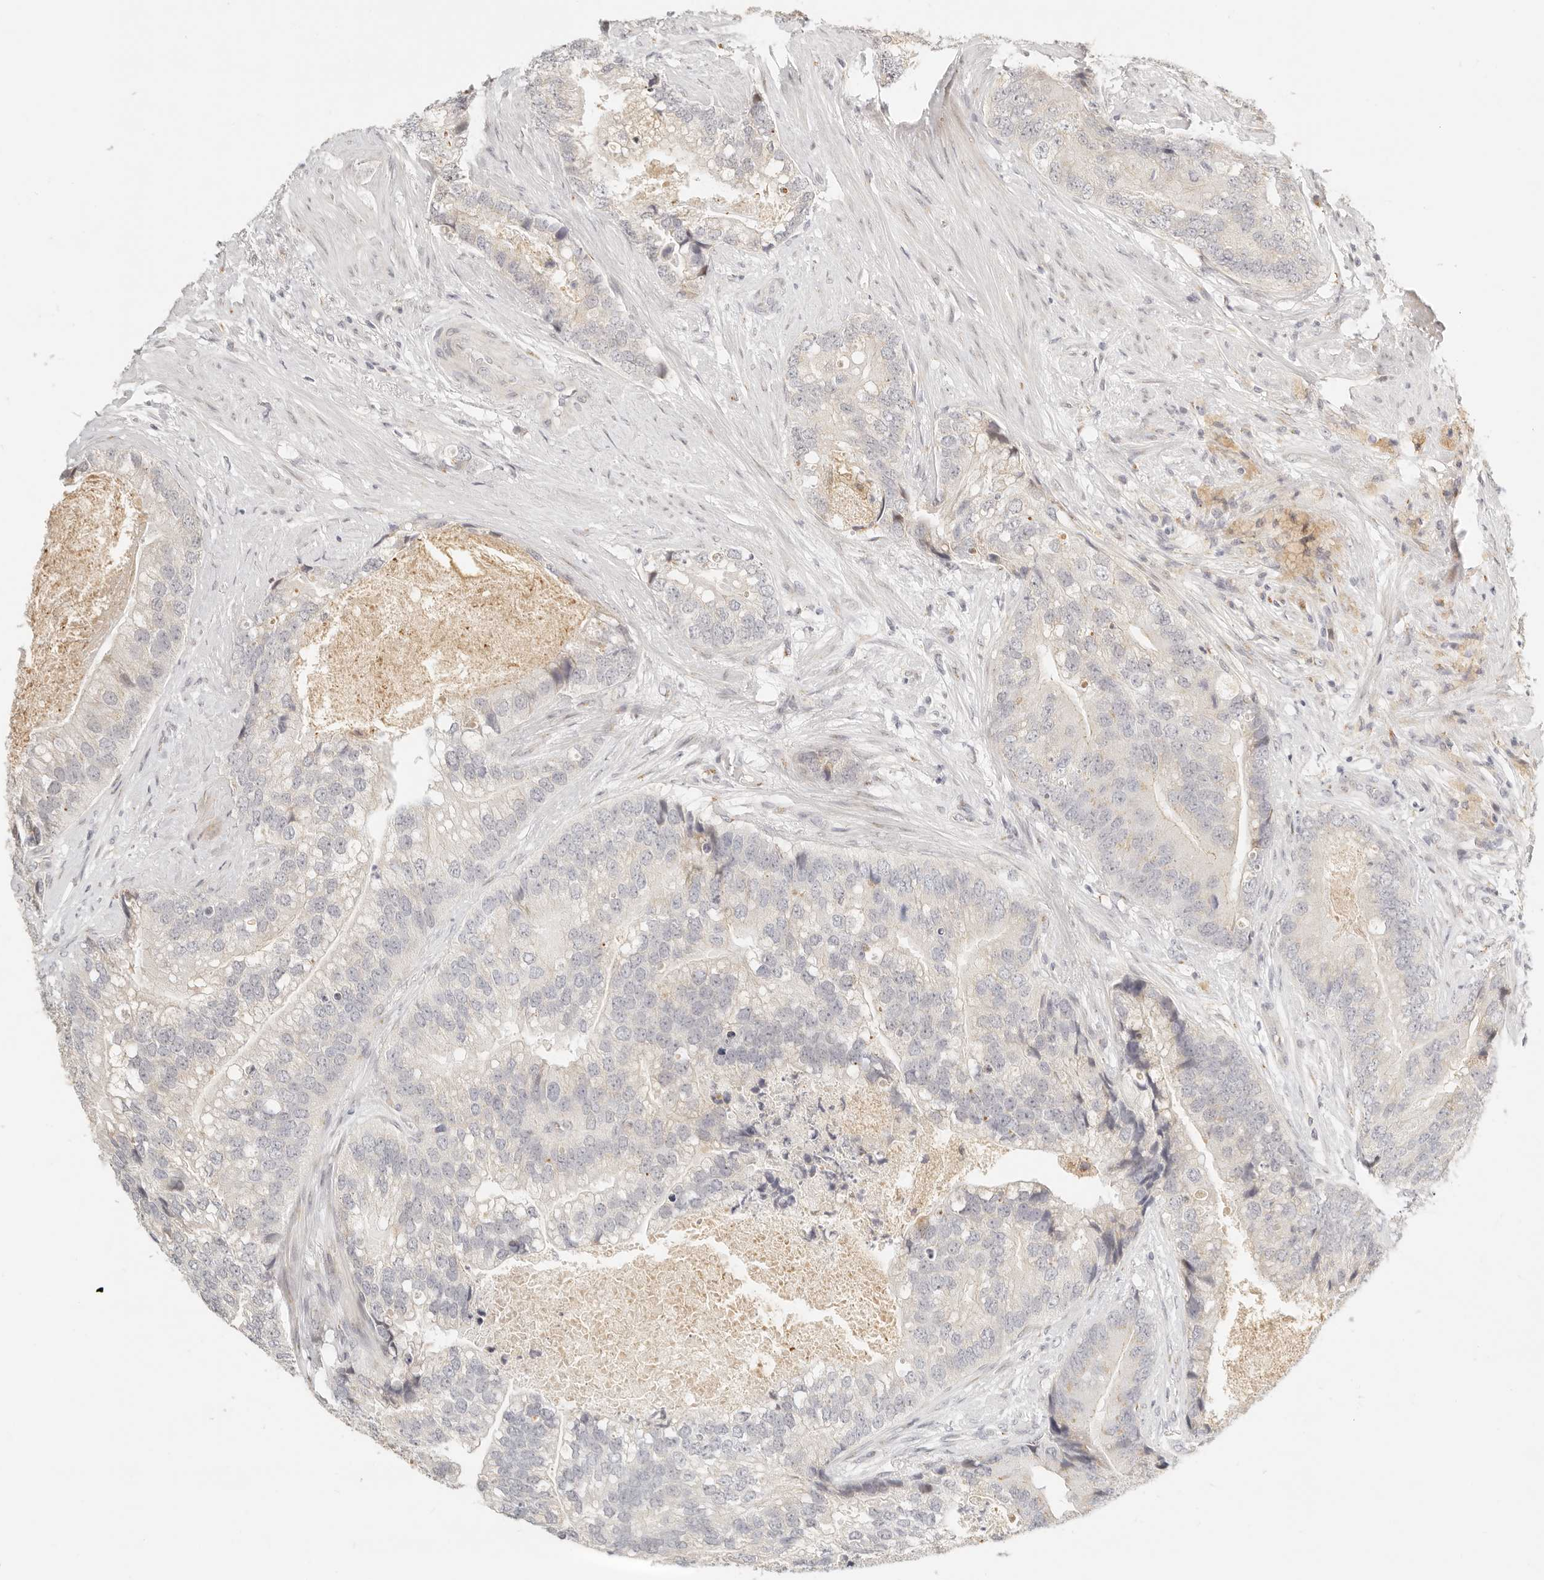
{"staining": {"intensity": "negative", "quantity": "none", "location": "none"}, "tissue": "prostate cancer", "cell_type": "Tumor cells", "image_type": "cancer", "snomed": [{"axis": "morphology", "description": "Adenocarcinoma, High grade"}, {"axis": "topography", "description": "Prostate"}], "caption": "IHC of prostate cancer (adenocarcinoma (high-grade)) reveals no staining in tumor cells.", "gene": "FAM20B", "patient": {"sex": "male", "age": 70}}